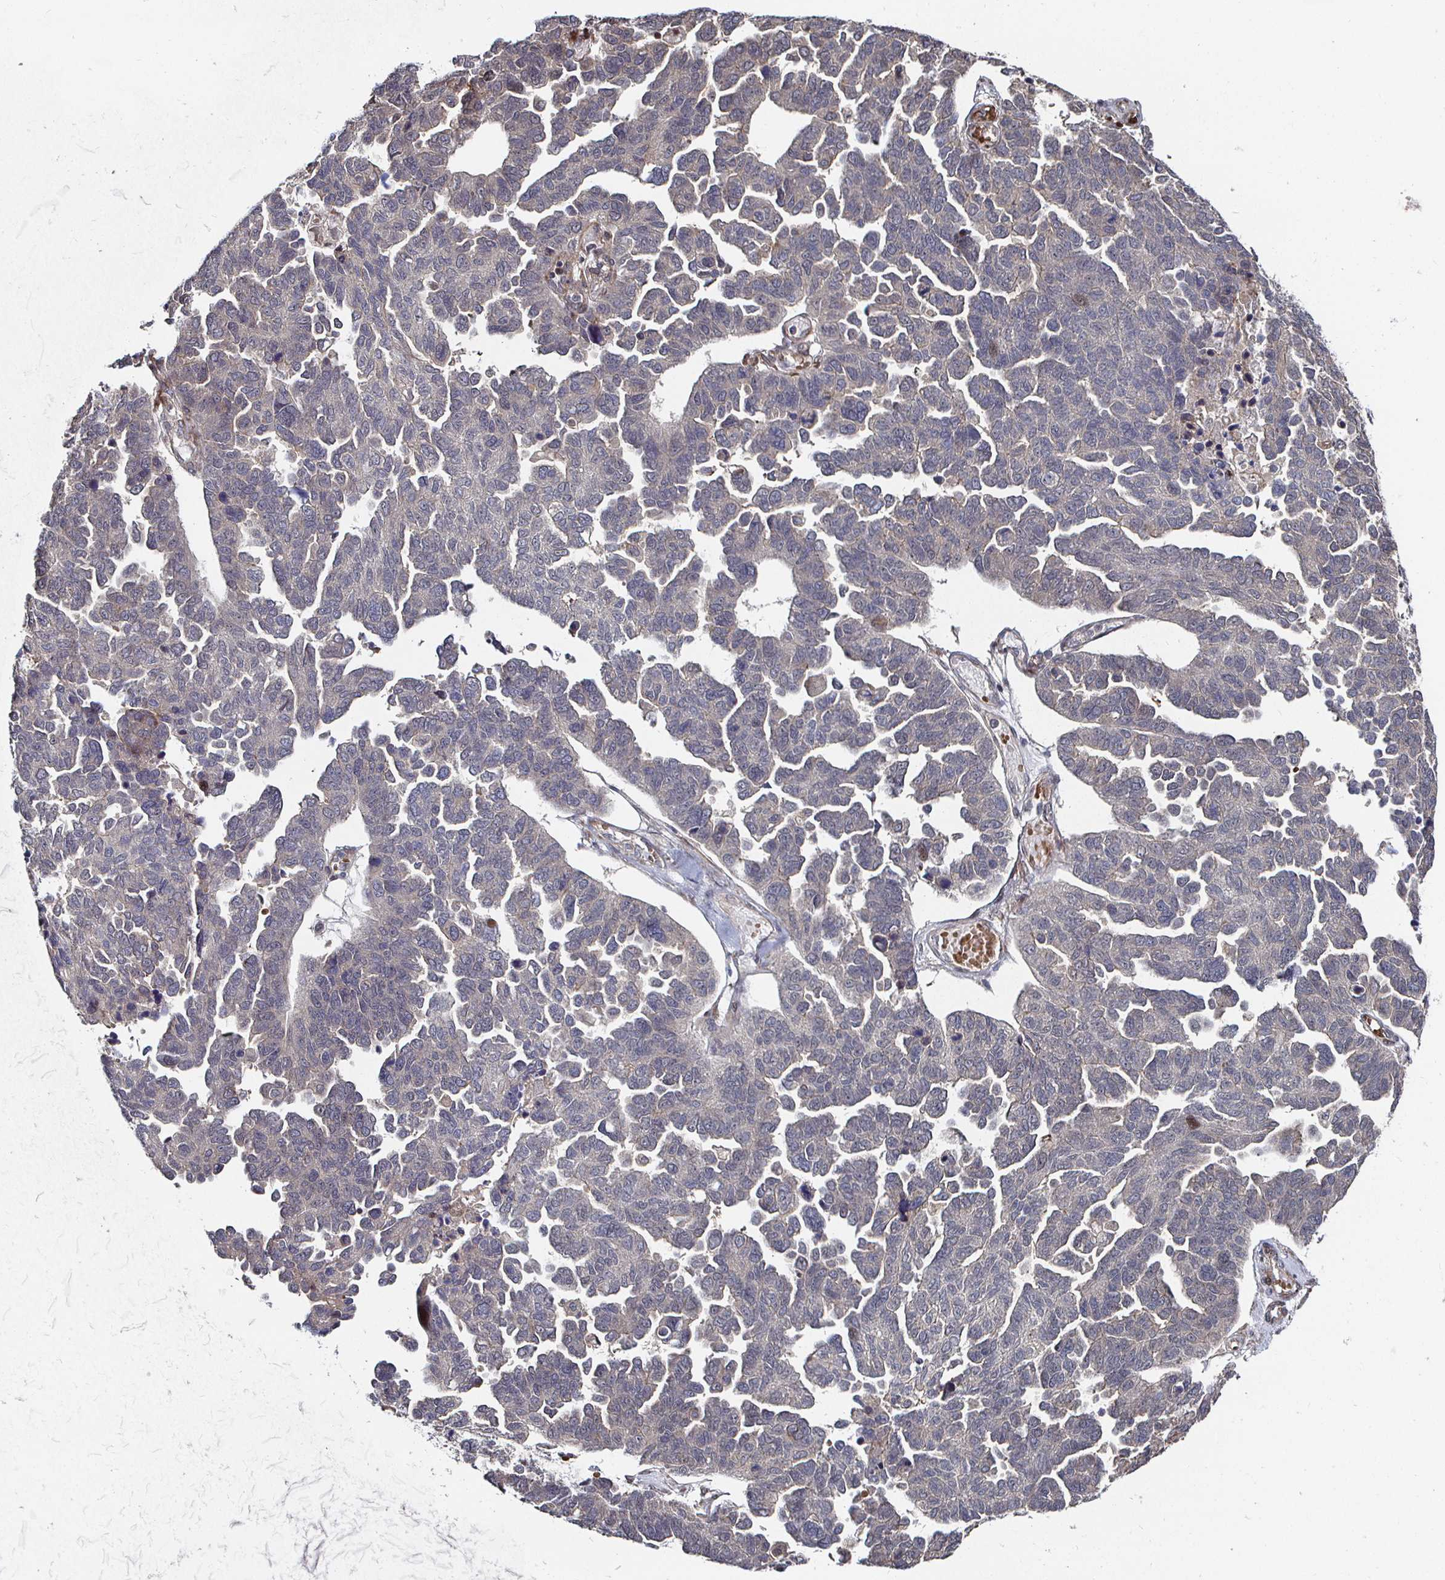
{"staining": {"intensity": "weak", "quantity": "25%-75%", "location": "cytoplasmic/membranous"}, "tissue": "ovarian cancer", "cell_type": "Tumor cells", "image_type": "cancer", "snomed": [{"axis": "morphology", "description": "Cystadenocarcinoma, serous, NOS"}, {"axis": "topography", "description": "Ovary"}], "caption": "An image showing weak cytoplasmic/membranous positivity in approximately 25%-75% of tumor cells in serous cystadenocarcinoma (ovarian), as visualized by brown immunohistochemical staining.", "gene": "TBKBP1", "patient": {"sex": "female", "age": 64}}